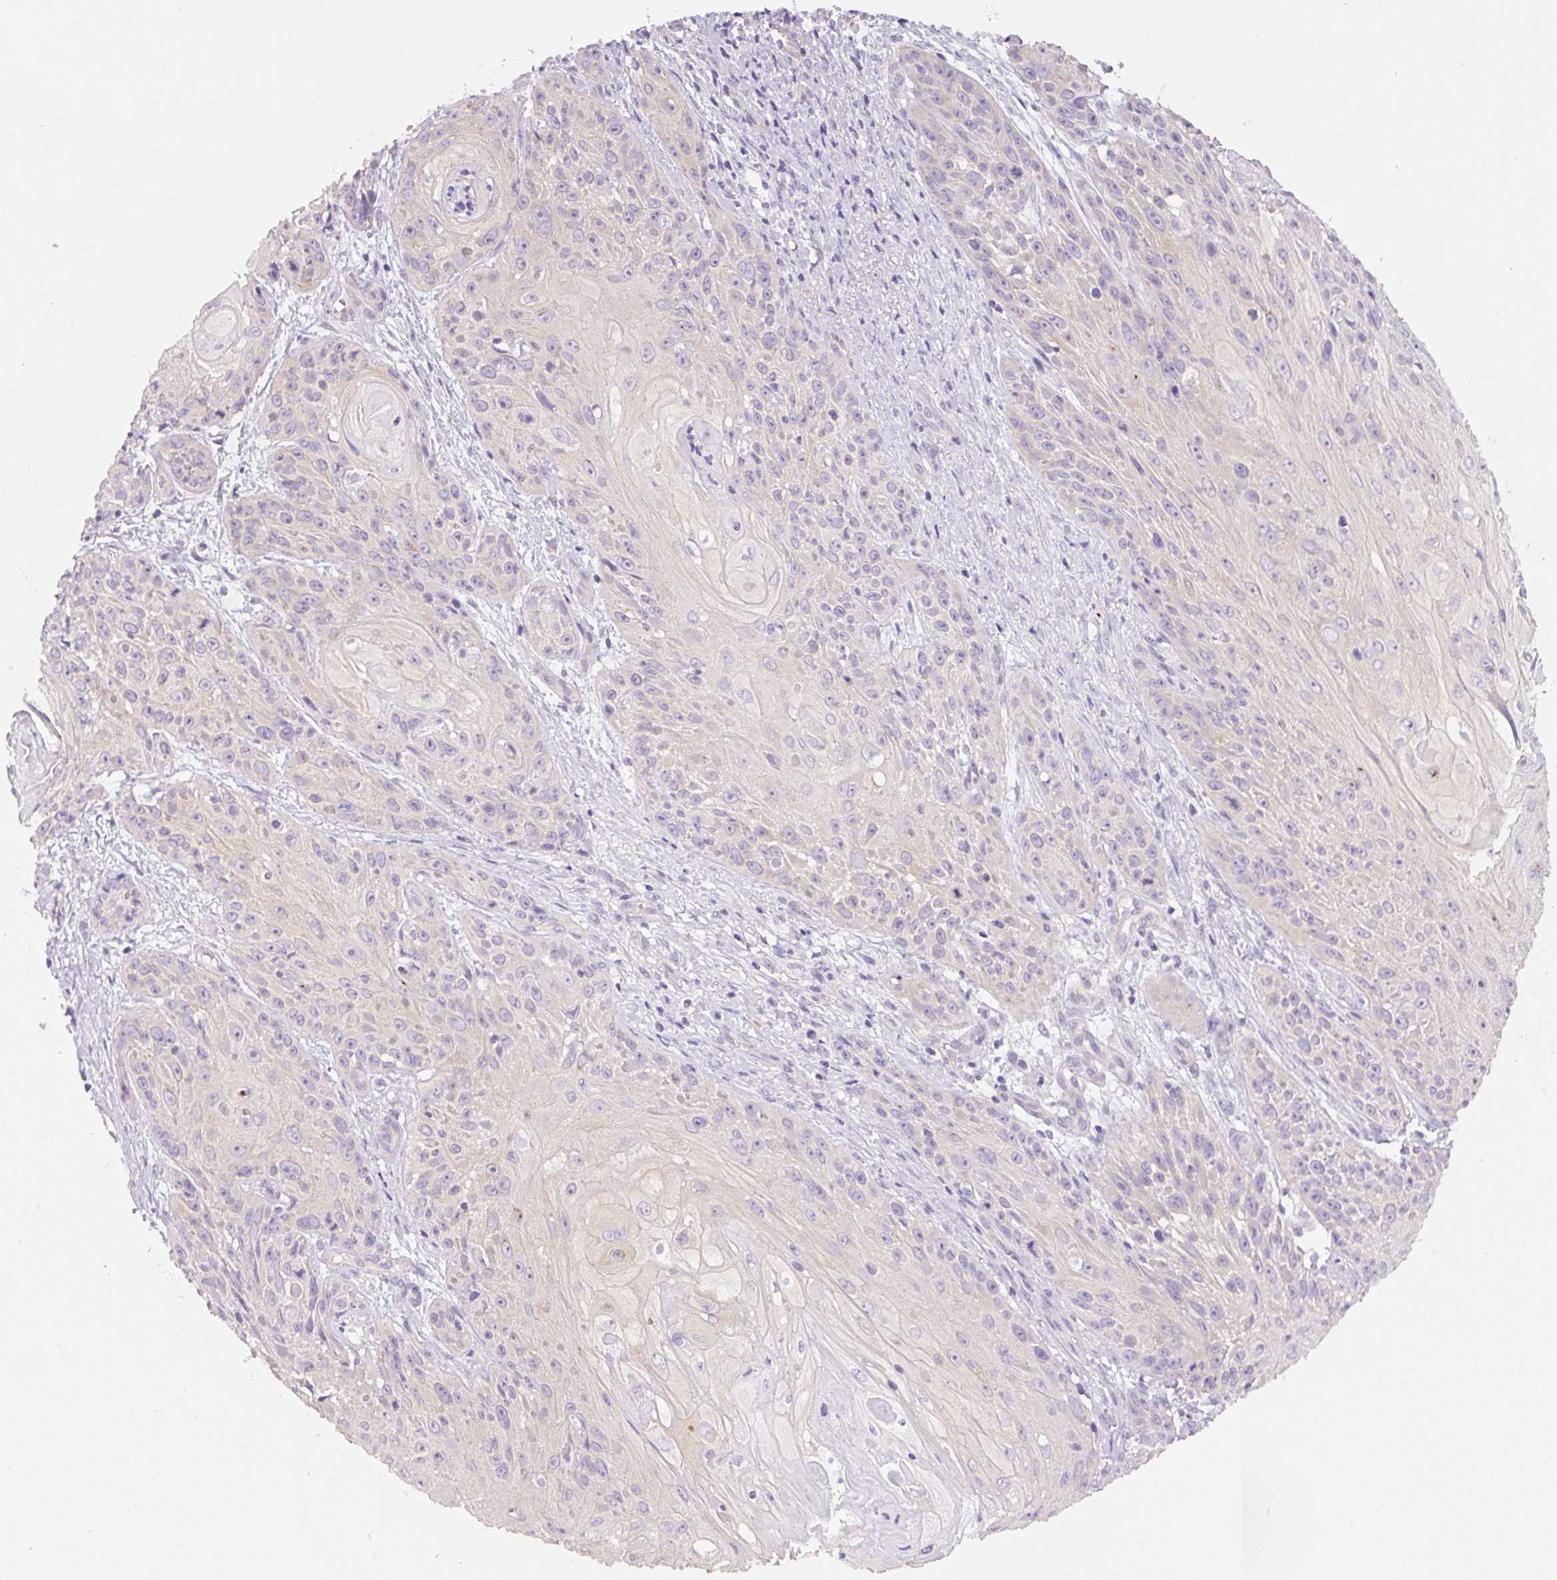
{"staining": {"intensity": "weak", "quantity": "<25%", "location": "cytoplasmic/membranous"}, "tissue": "skin cancer", "cell_type": "Tumor cells", "image_type": "cancer", "snomed": [{"axis": "morphology", "description": "Squamous cell carcinoma, NOS"}, {"axis": "topography", "description": "Skin"}, {"axis": "topography", "description": "Vulva"}], "caption": "Image shows no significant protein positivity in tumor cells of skin cancer.", "gene": "CAMK2B", "patient": {"sex": "female", "age": 76}}